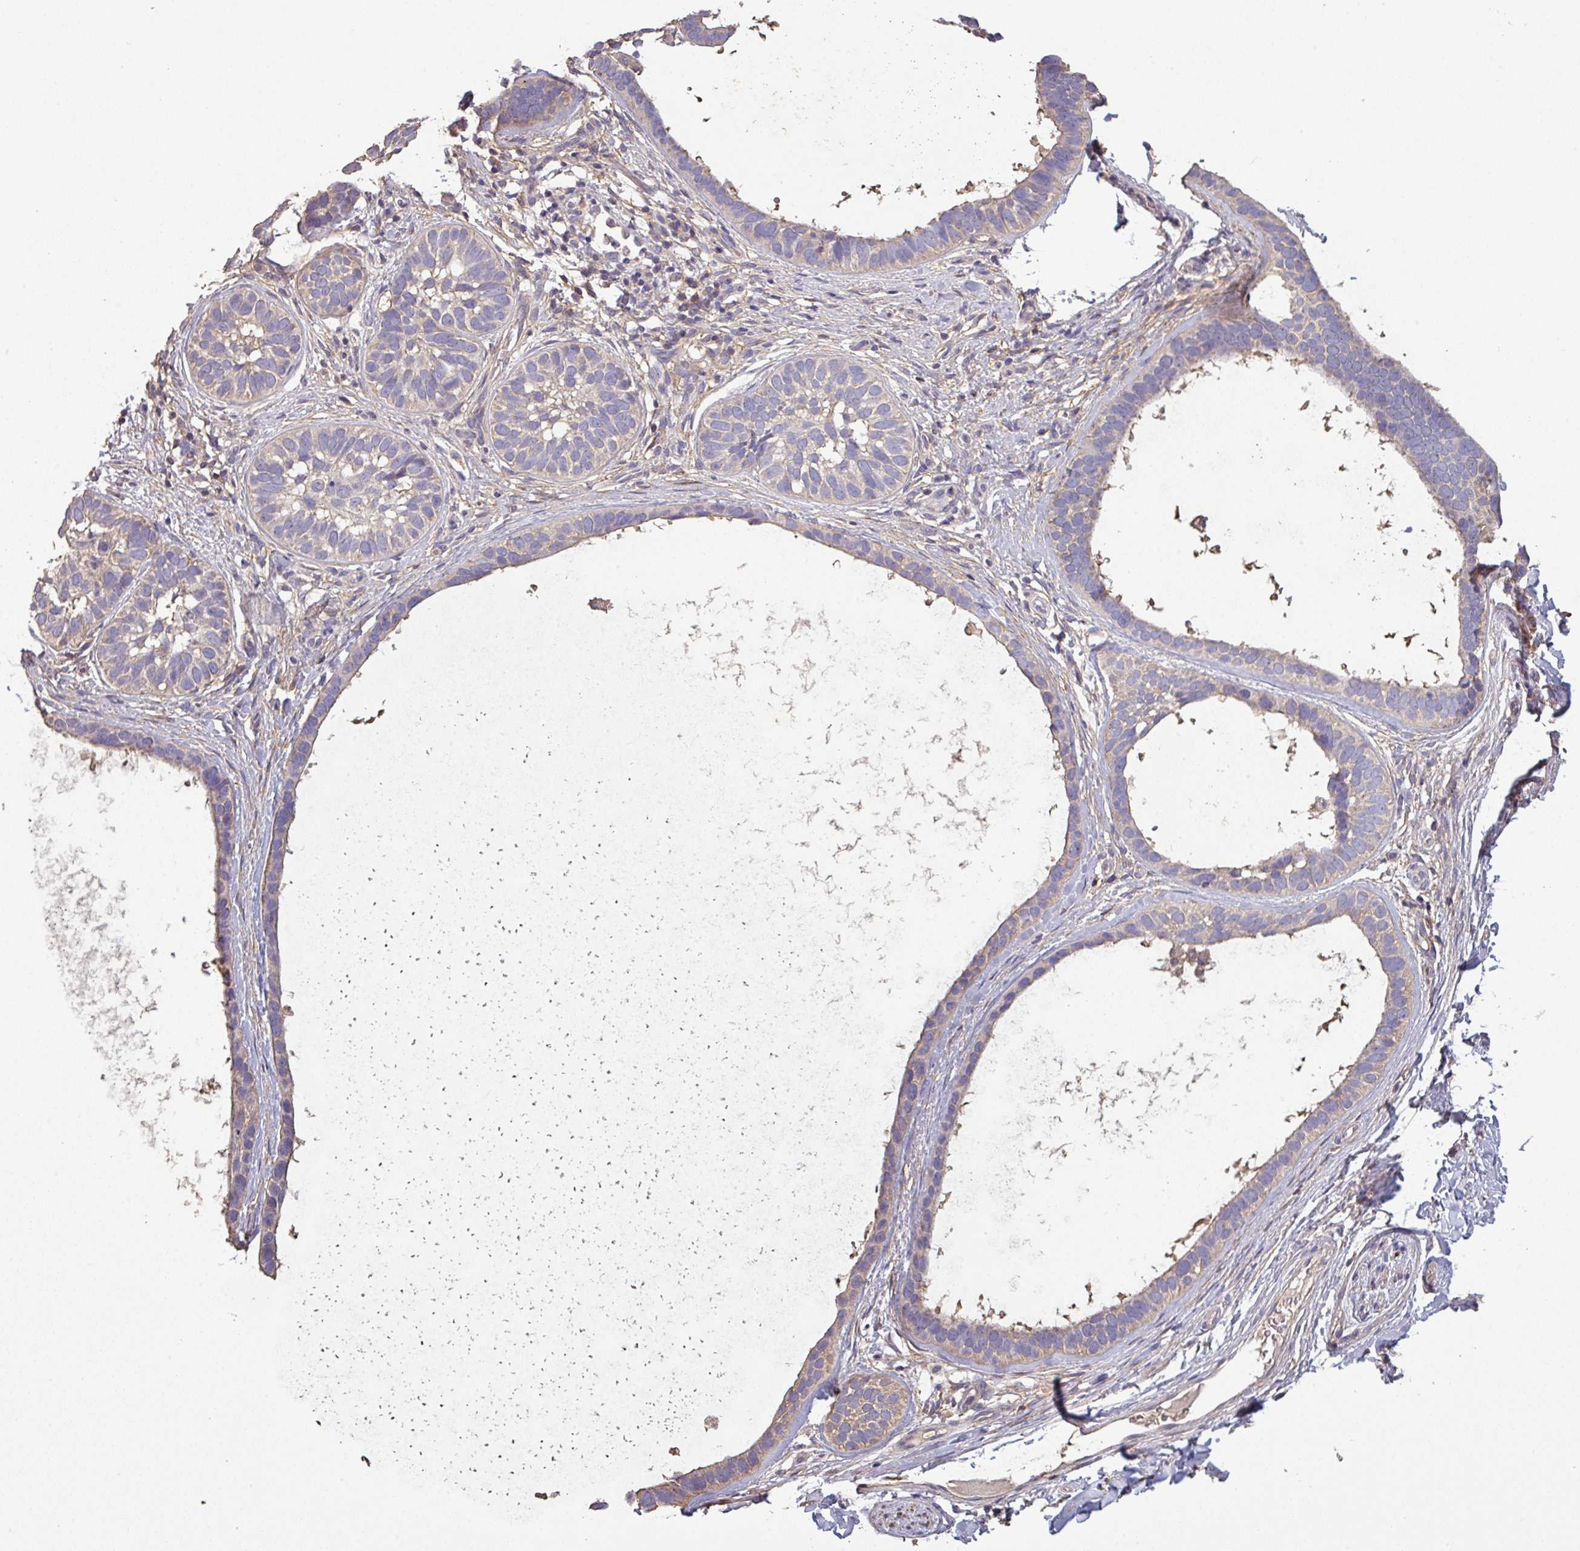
{"staining": {"intensity": "weak", "quantity": "25%-75%", "location": "cytoplasmic/membranous"}, "tissue": "skin cancer", "cell_type": "Tumor cells", "image_type": "cancer", "snomed": [{"axis": "morphology", "description": "Basal cell carcinoma"}, {"axis": "topography", "description": "Skin"}], "caption": "This micrograph reveals immunohistochemistry staining of human skin cancer, with low weak cytoplasmic/membranous positivity in approximately 25%-75% of tumor cells.", "gene": "ISLR", "patient": {"sex": "male", "age": 62}}